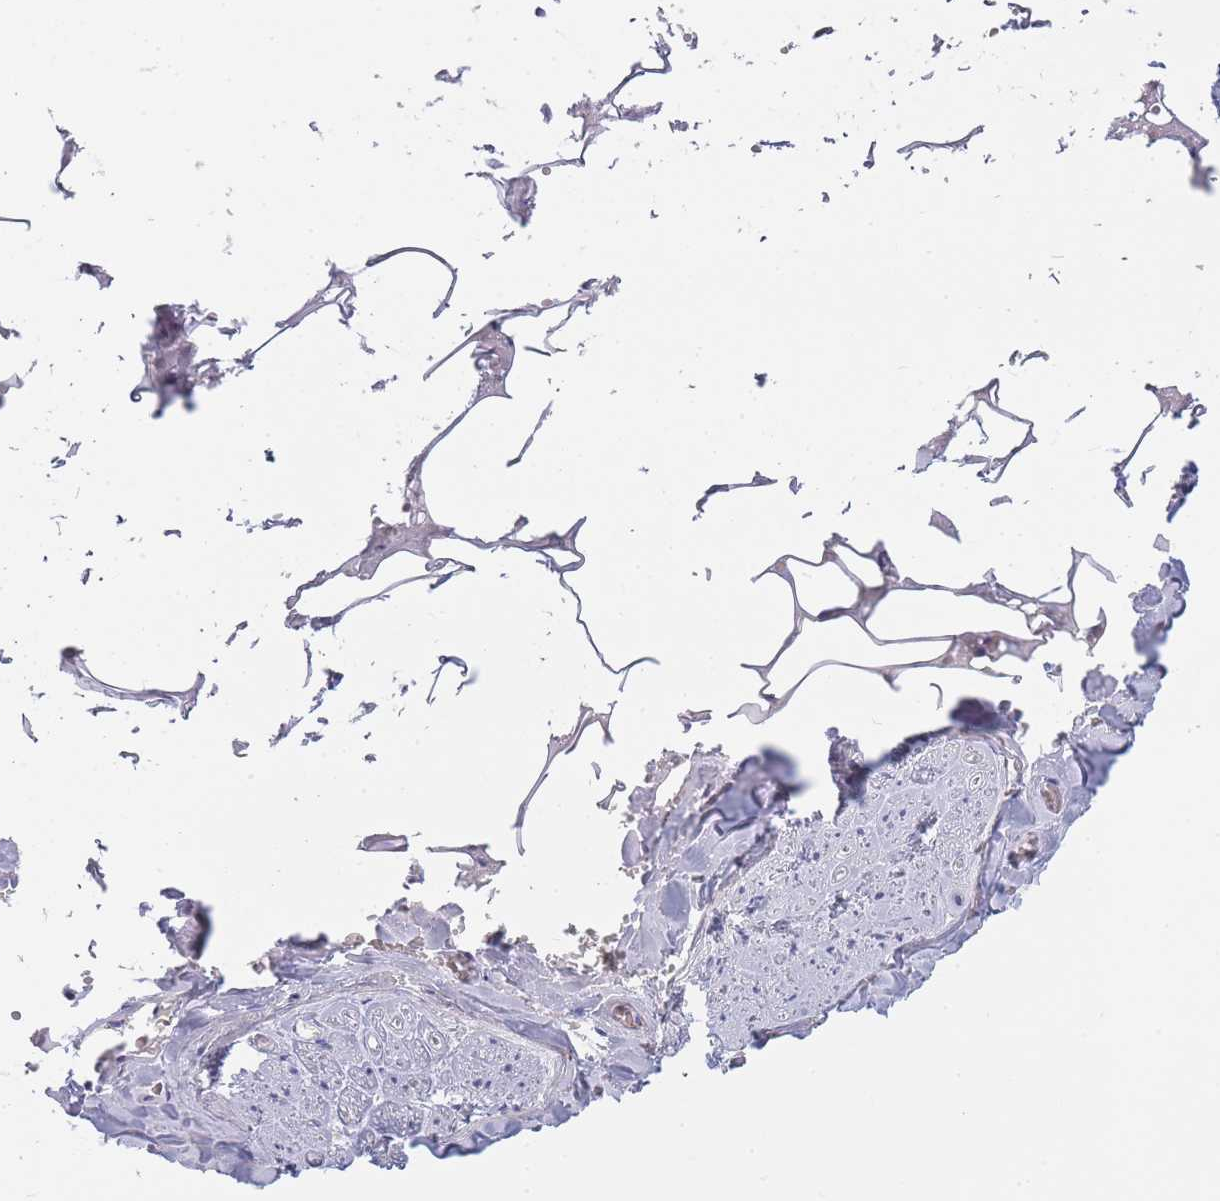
{"staining": {"intensity": "negative", "quantity": "none", "location": "none"}, "tissue": "adipose tissue", "cell_type": "Adipocytes", "image_type": "normal", "snomed": [{"axis": "morphology", "description": "Normal tissue, NOS"}, {"axis": "topography", "description": "Salivary gland"}, {"axis": "topography", "description": "Peripheral nerve tissue"}], "caption": "IHC image of normal adipose tissue: adipose tissue stained with DAB (3,3'-diaminobenzidine) reveals no significant protein expression in adipocytes.", "gene": "GAA", "patient": {"sex": "male", "age": 38}}